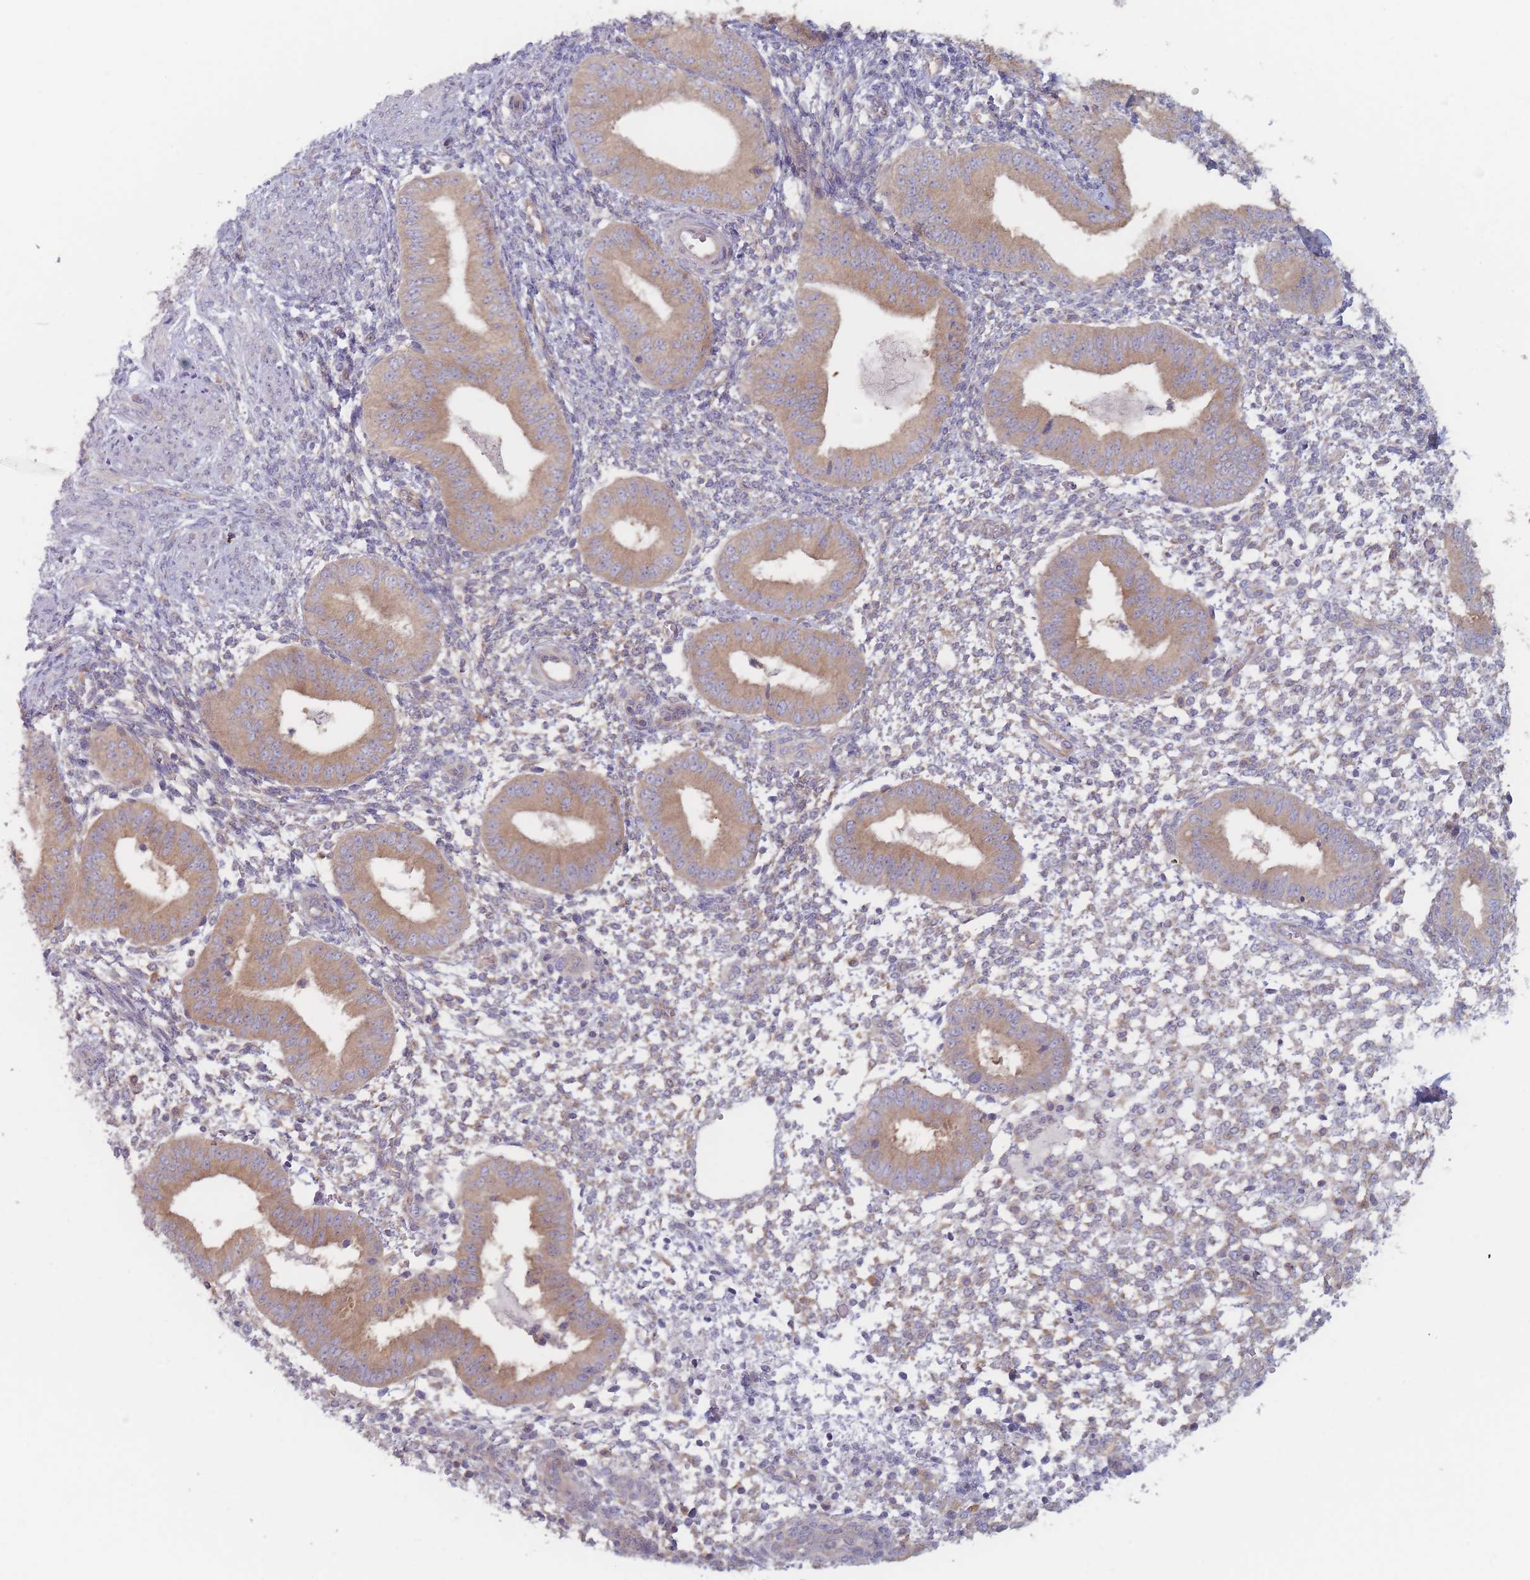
{"staining": {"intensity": "weak", "quantity": "<25%", "location": "cytoplasmic/membranous"}, "tissue": "endometrium", "cell_type": "Cells in endometrial stroma", "image_type": "normal", "snomed": [{"axis": "morphology", "description": "Normal tissue, NOS"}, {"axis": "topography", "description": "Endometrium"}], "caption": "Human endometrium stained for a protein using IHC exhibits no positivity in cells in endometrial stroma.", "gene": "EFCC1", "patient": {"sex": "female", "age": 49}}